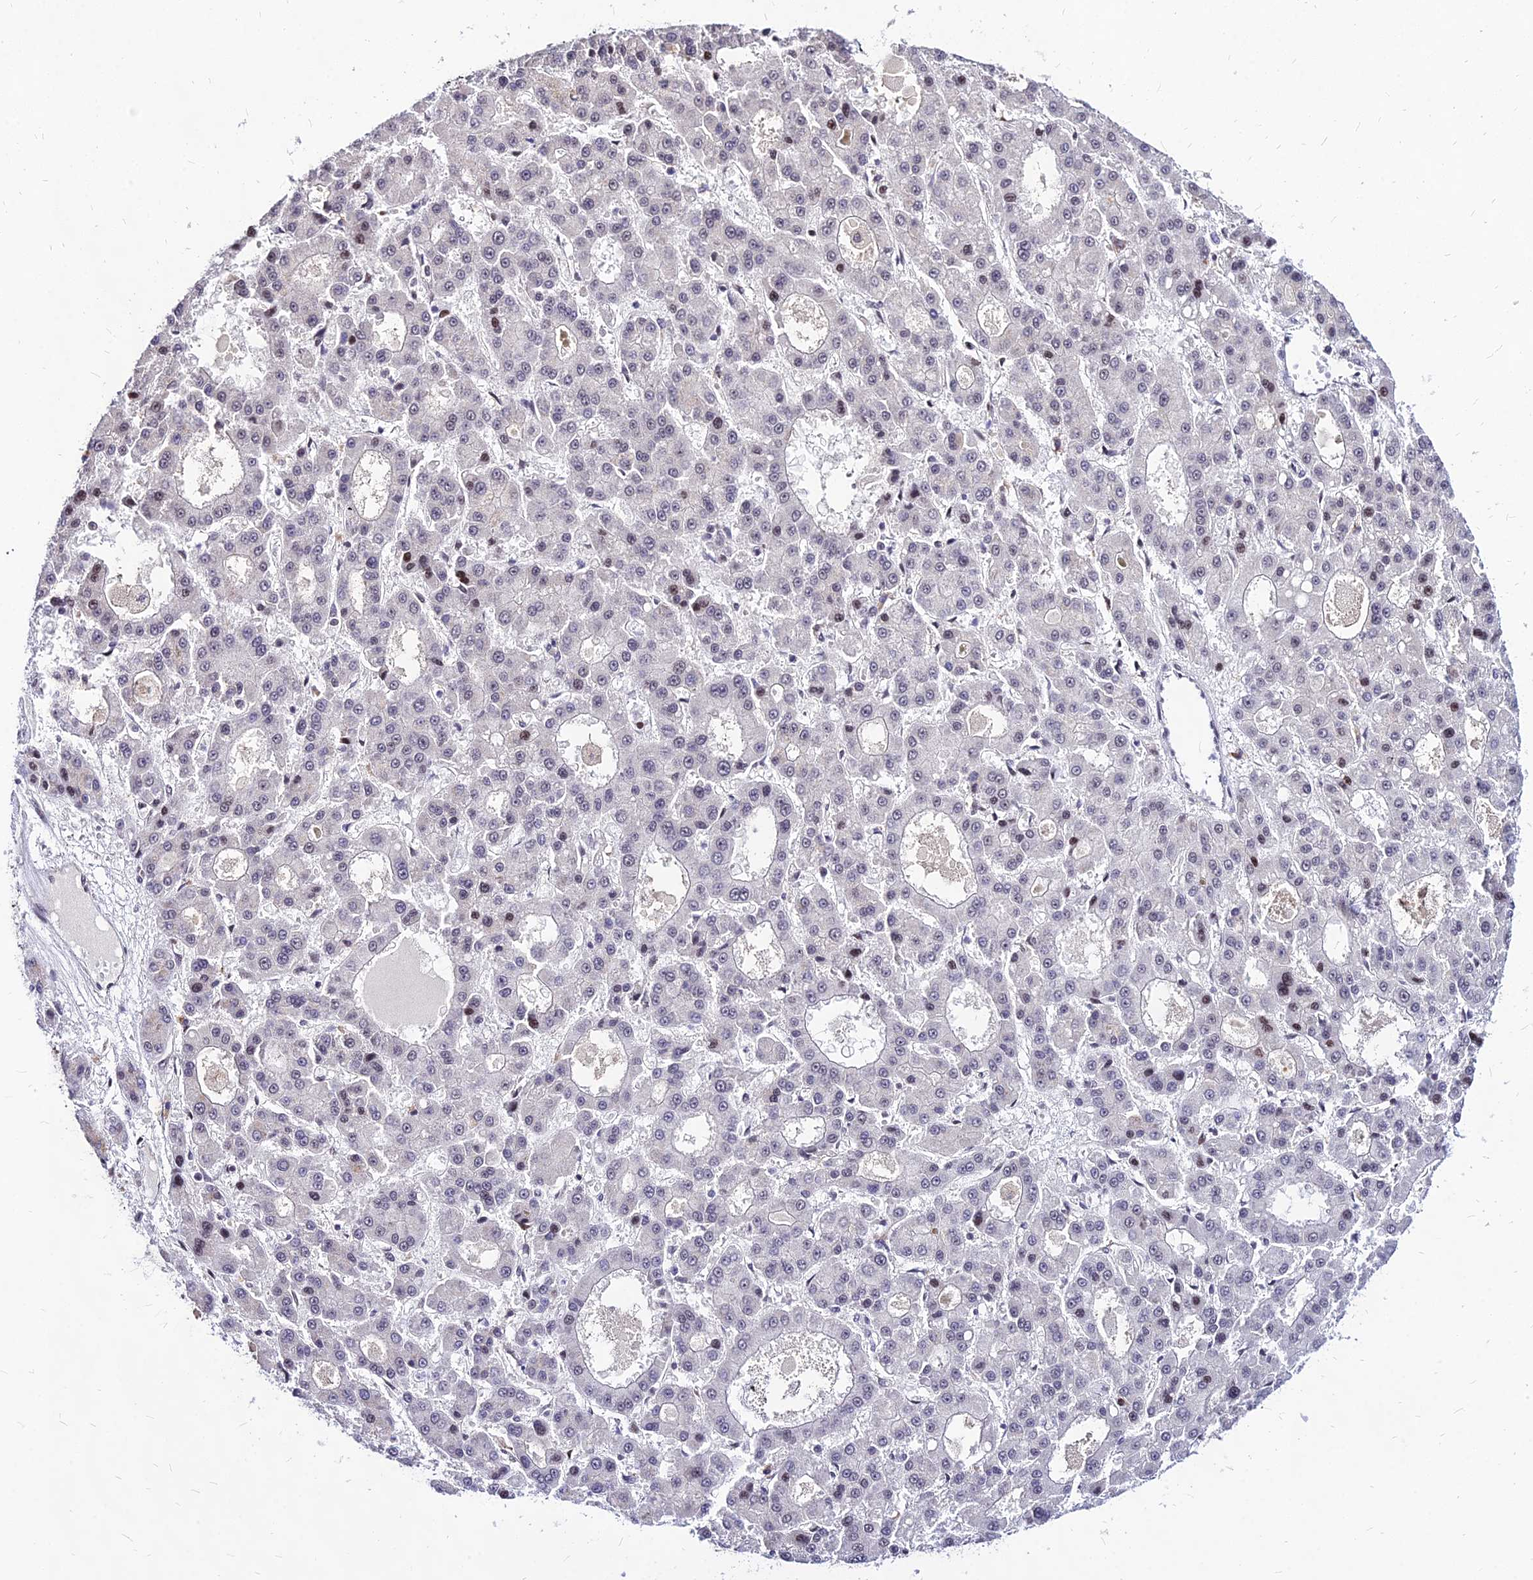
{"staining": {"intensity": "negative", "quantity": "none", "location": "none"}, "tissue": "liver cancer", "cell_type": "Tumor cells", "image_type": "cancer", "snomed": [{"axis": "morphology", "description": "Carcinoma, Hepatocellular, NOS"}, {"axis": "topography", "description": "Liver"}], "caption": "Immunohistochemistry histopathology image of human hepatocellular carcinoma (liver) stained for a protein (brown), which shows no staining in tumor cells.", "gene": "DDX55", "patient": {"sex": "male", "age": 70}}